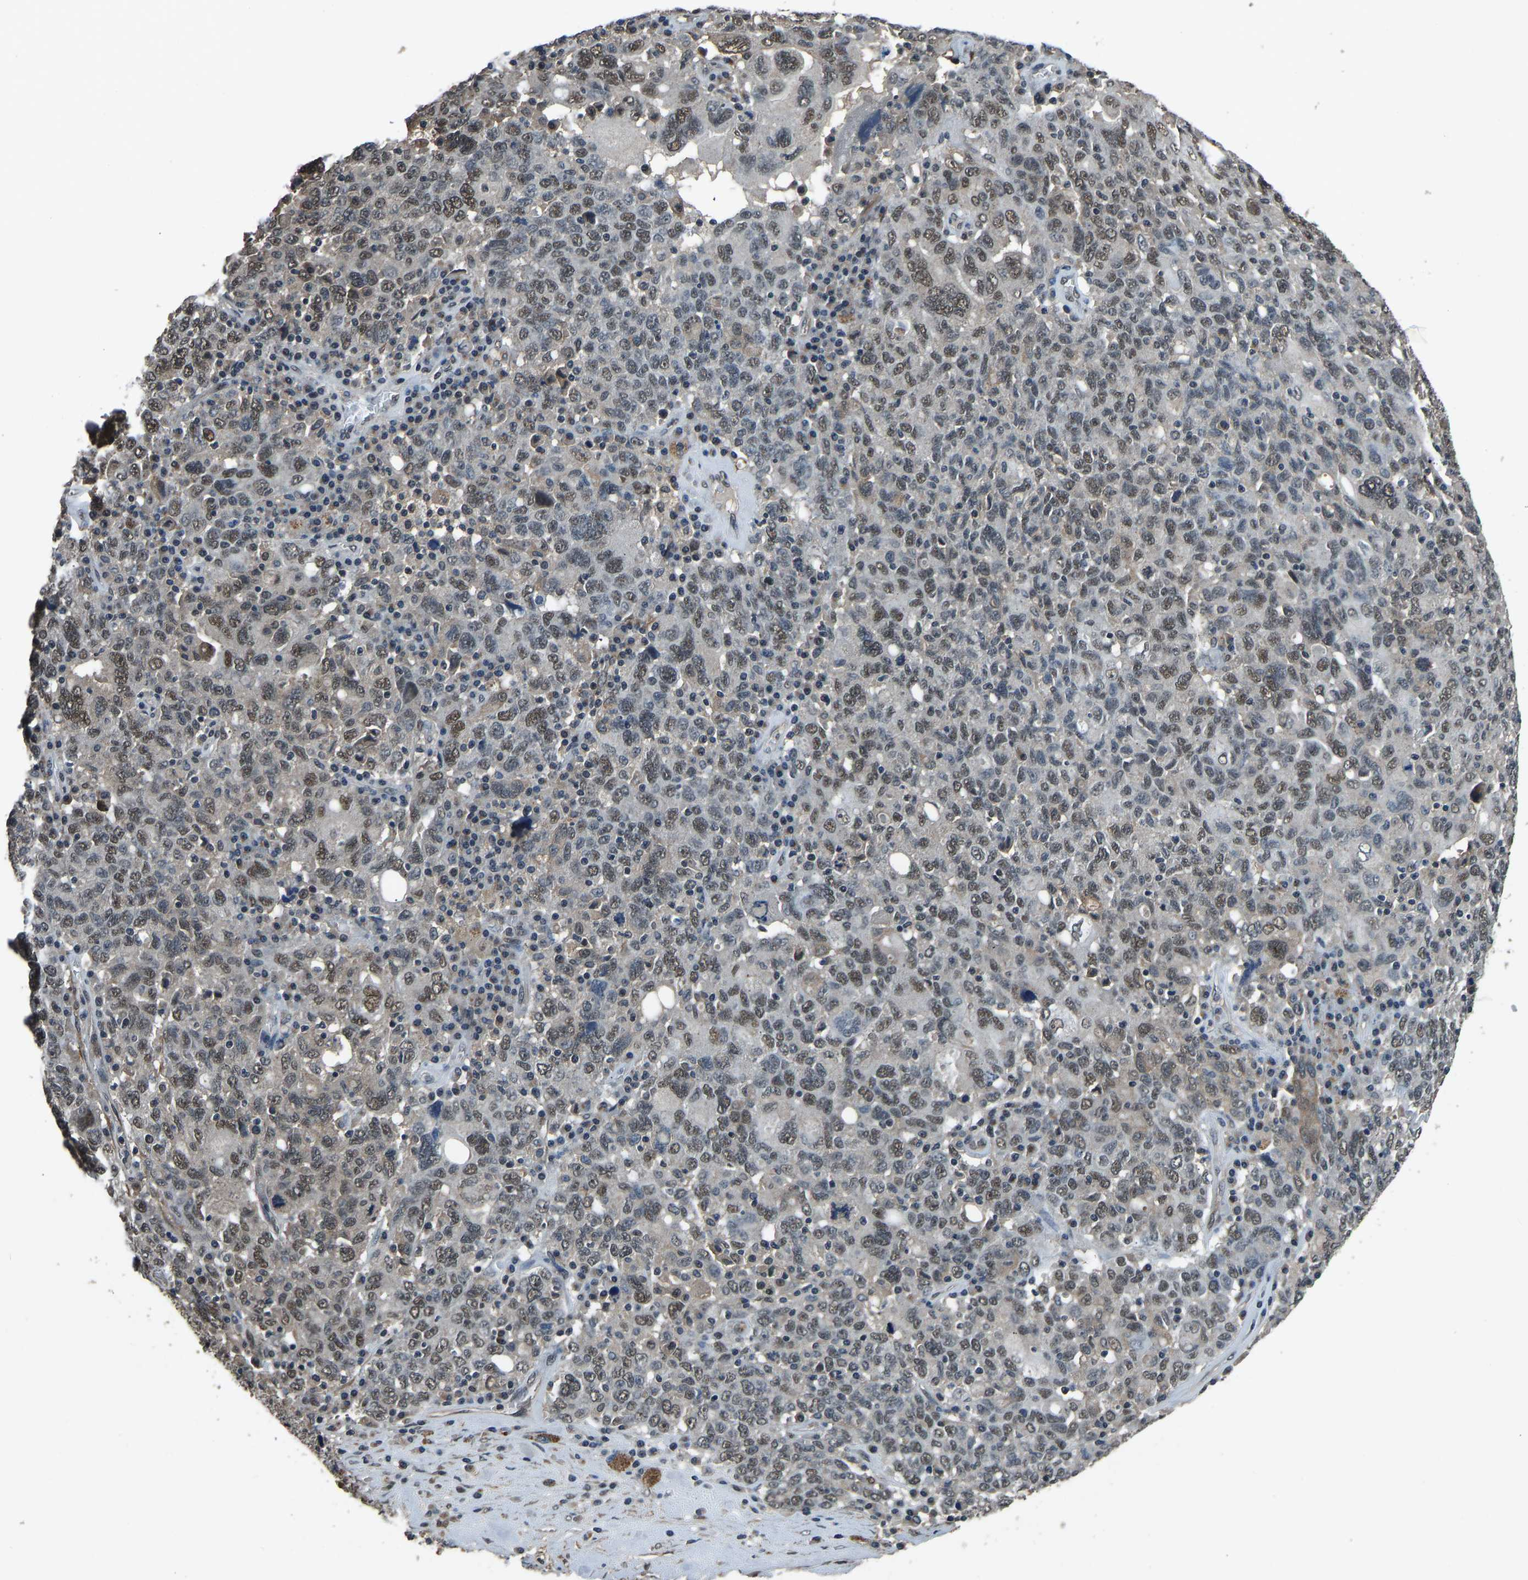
{"staining": {"intensity": "weak", "quantity": ">75%", "location": "nuclear"}, "tissue": "ovarian cancer", "cell_type": "Tumor cells", "image_type": "cancer", "snomed": [{"axis": "morphology", "description": "Carcinoma, endometroid"}, {"axis": "topography", "description": "Ovary"}], "caption": "High-power microscopy captured an immunohistochemistry micrograph of ovarian cancer, revealing weak nuclear expression in approximately >75% of tumor cells.", "gene": "TOX4", "patient": {"sex": "female", "age": 62}}